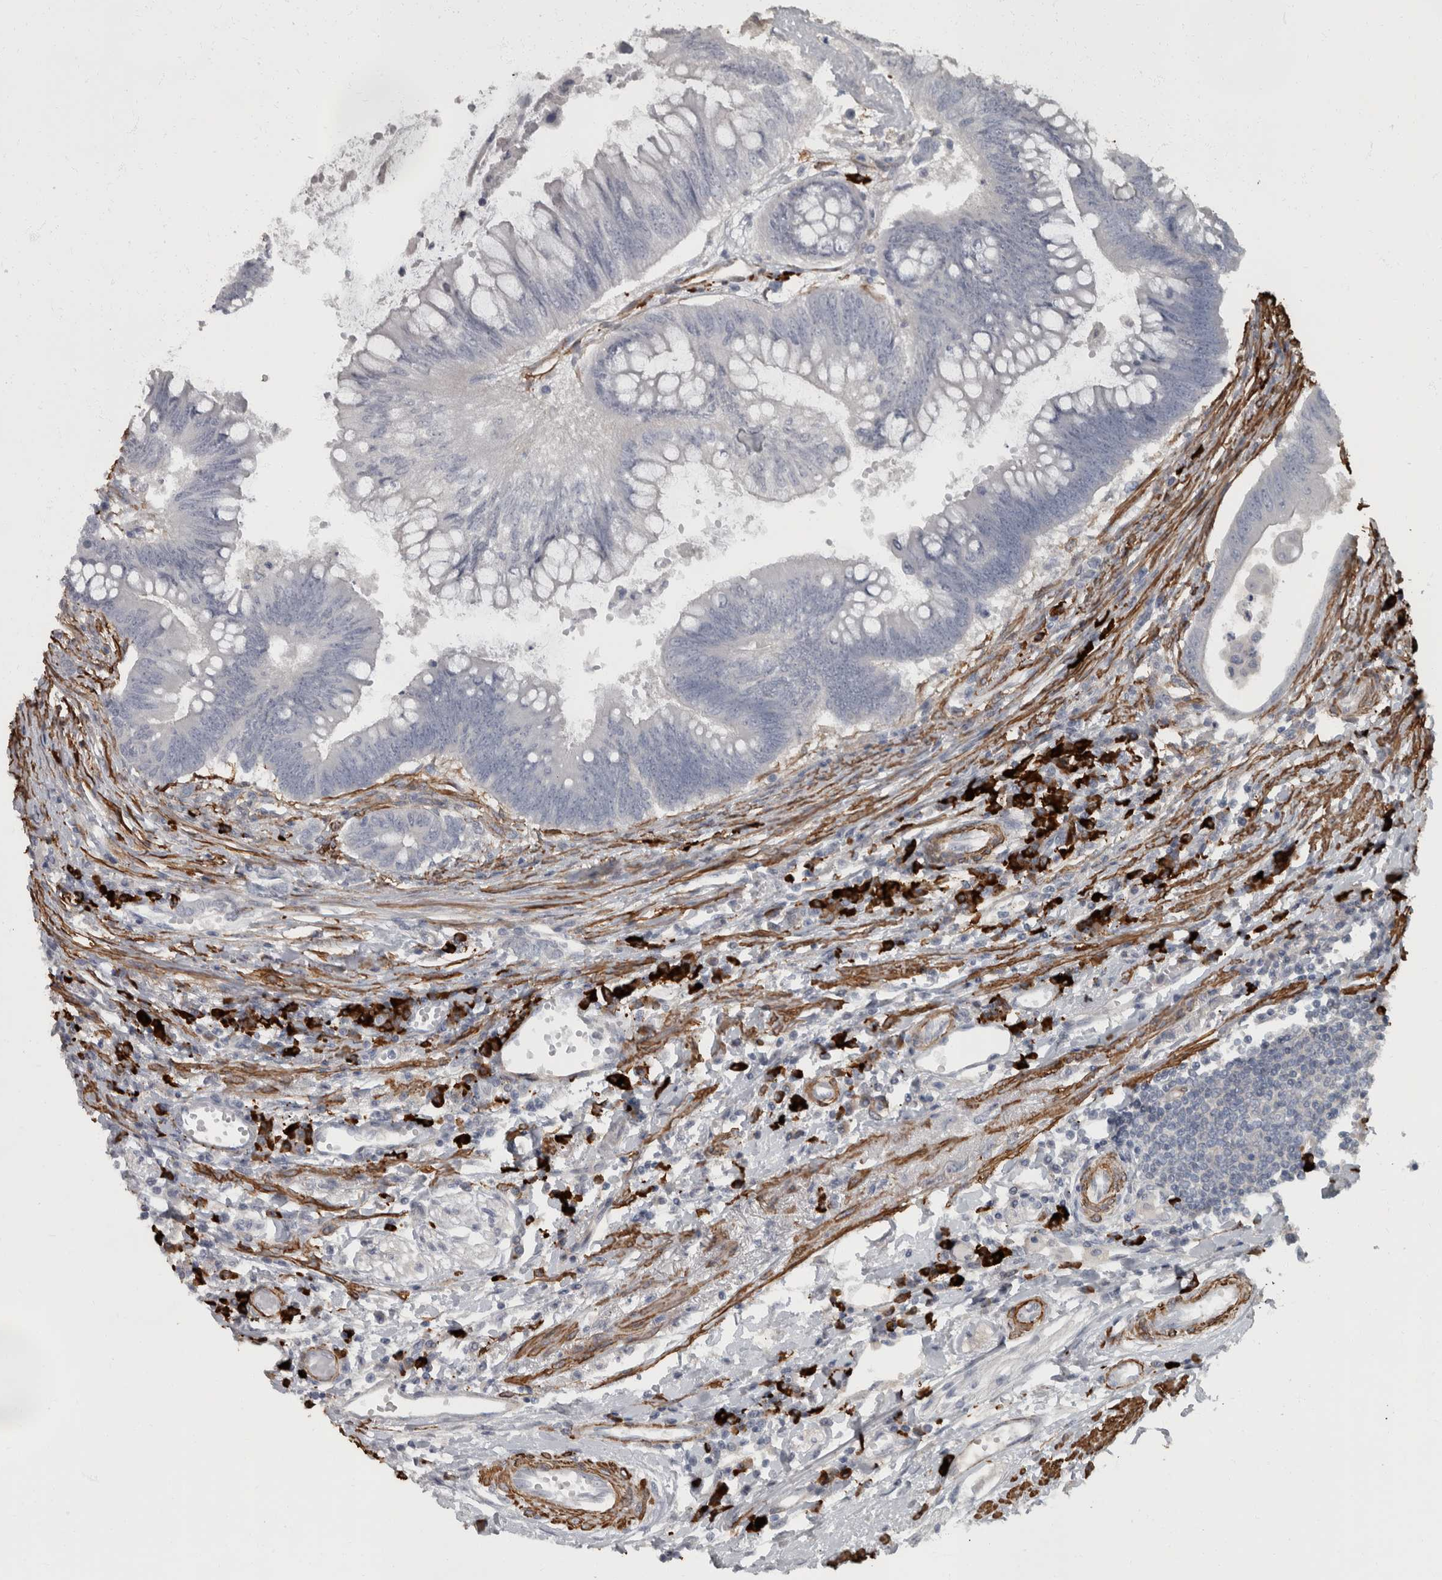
{"staining": {"intensity": "negative", "quantity": "none", "location": "none"}, "tissue": "colorectal cancer", "cell_type": "Tumor cells", "image_type": "cancer", "snomed": [{"axis": "morphology", "description": "Adenoma, NOS"}, {"axis": "morphology", "description": "Adenocarcinoma, NOS"}, {"axis": "topography", "description": "Colon"}], "caption": "A high-resolution image shows immunohistochemistry (IHC) staining of colorectal cancer (adenoma), which demonstrates no significant expression in tumor cells. (Stains: DAB (3,3'-diaminobenzidine) immunohistochemistry with hematoxylin counter stain, Microscopy: brightfield microscopy at high magnification).", "gene": "MASTL", "patient": {"sex": "male", "age": 79}}